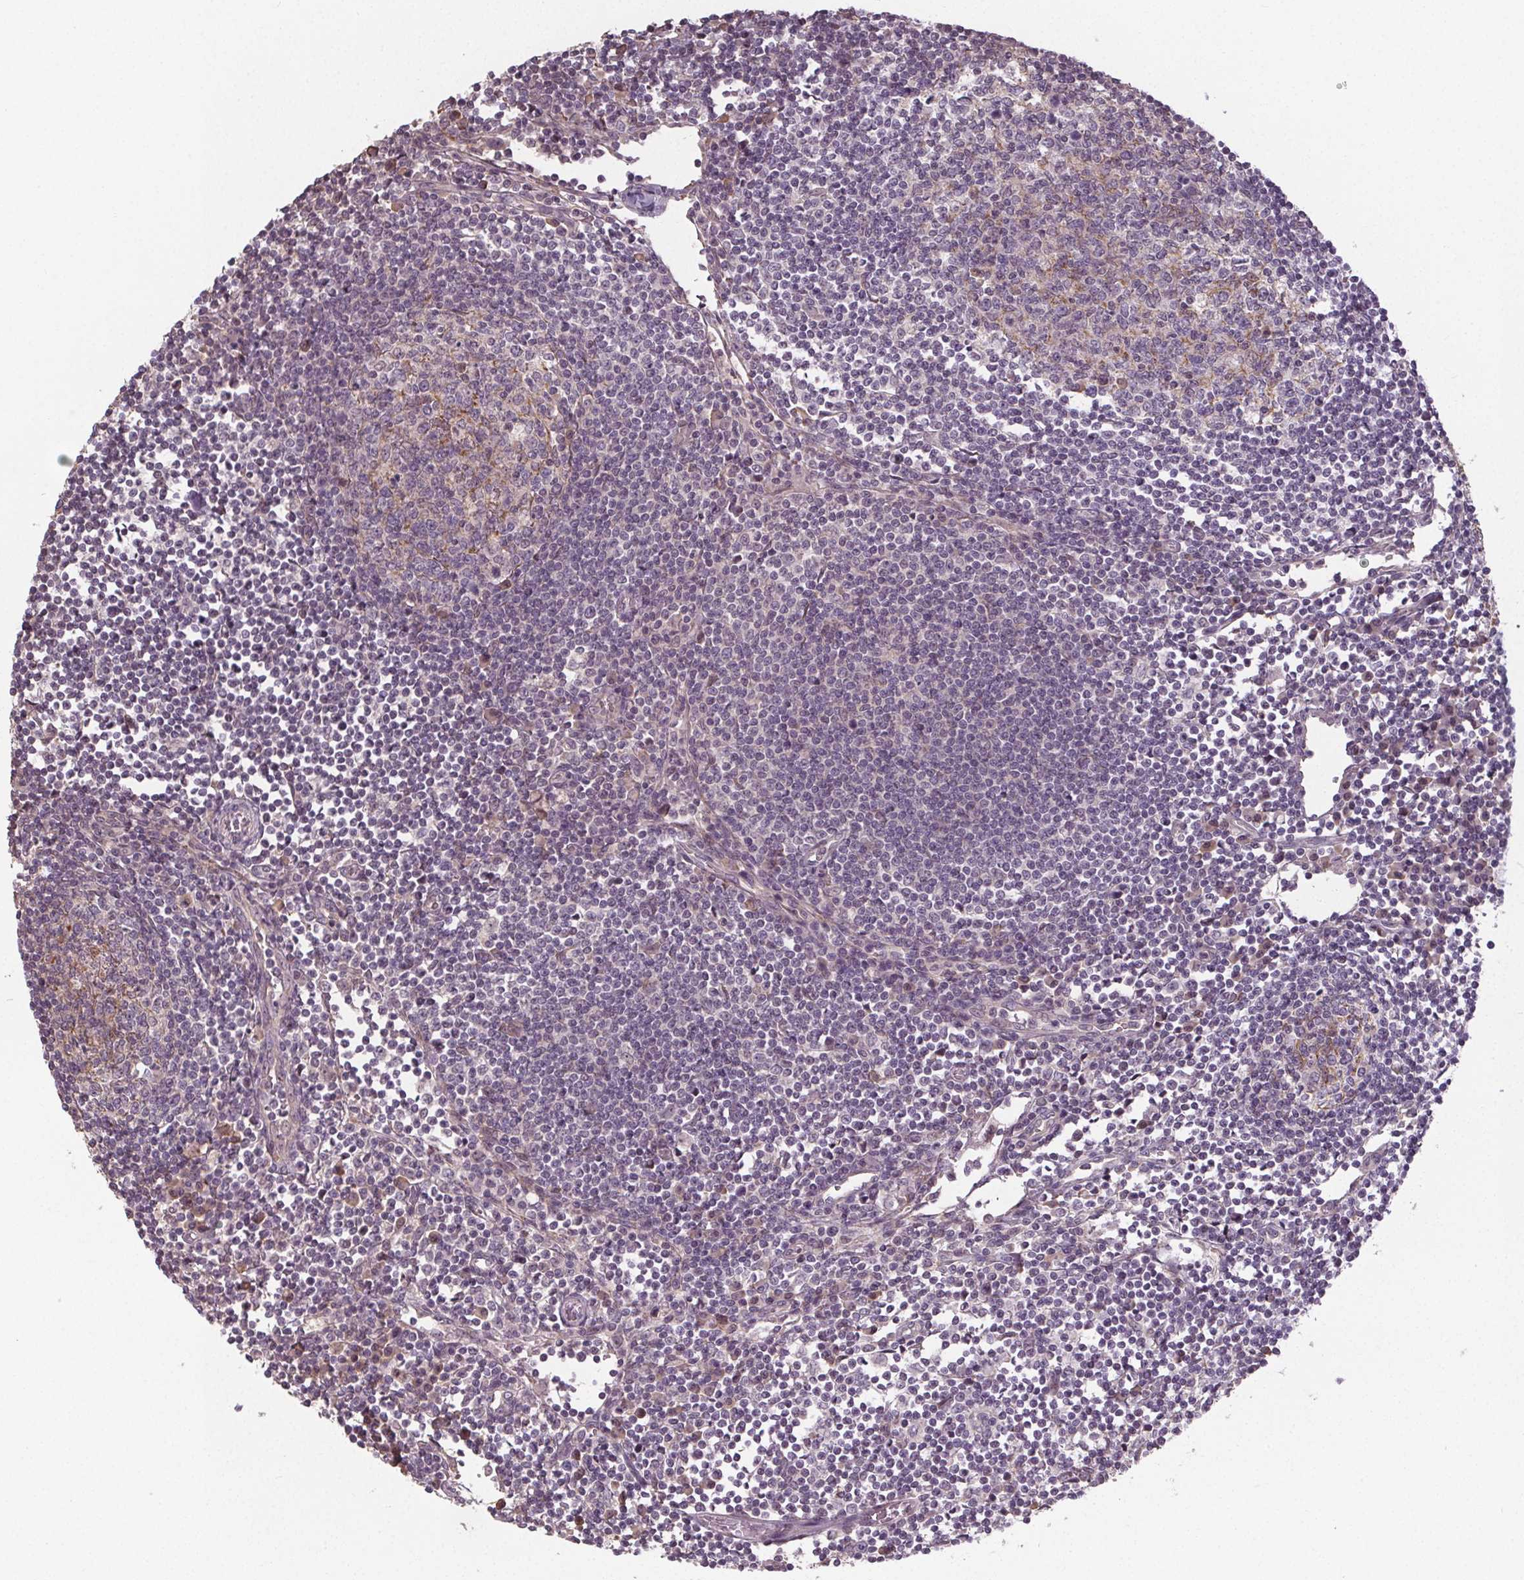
{"staining": {"intensity": "moderate", "quantity": "<25%", "location": "cytoplasmic/membranous"}, "tissue": "lymph node", "cell_type": "Germinal center cells", "image_type": "normal", "snomed": [{"axis": "morphology", "description": "Normal tissue, NOS"}, {"axis": "topography", "description": "Lymph node"}], "caption": "IHC histopathology image of benign lymph node: human lymph node stained using IHC shows low levels of moderate protein expression localized specifically in the cytoplasmic/membranous of germinal center cells, appearing as a cytoplasmic/membranous brown color.", "gene": "SLC26A2", "patient": {"sex": "male", "age": 67}}